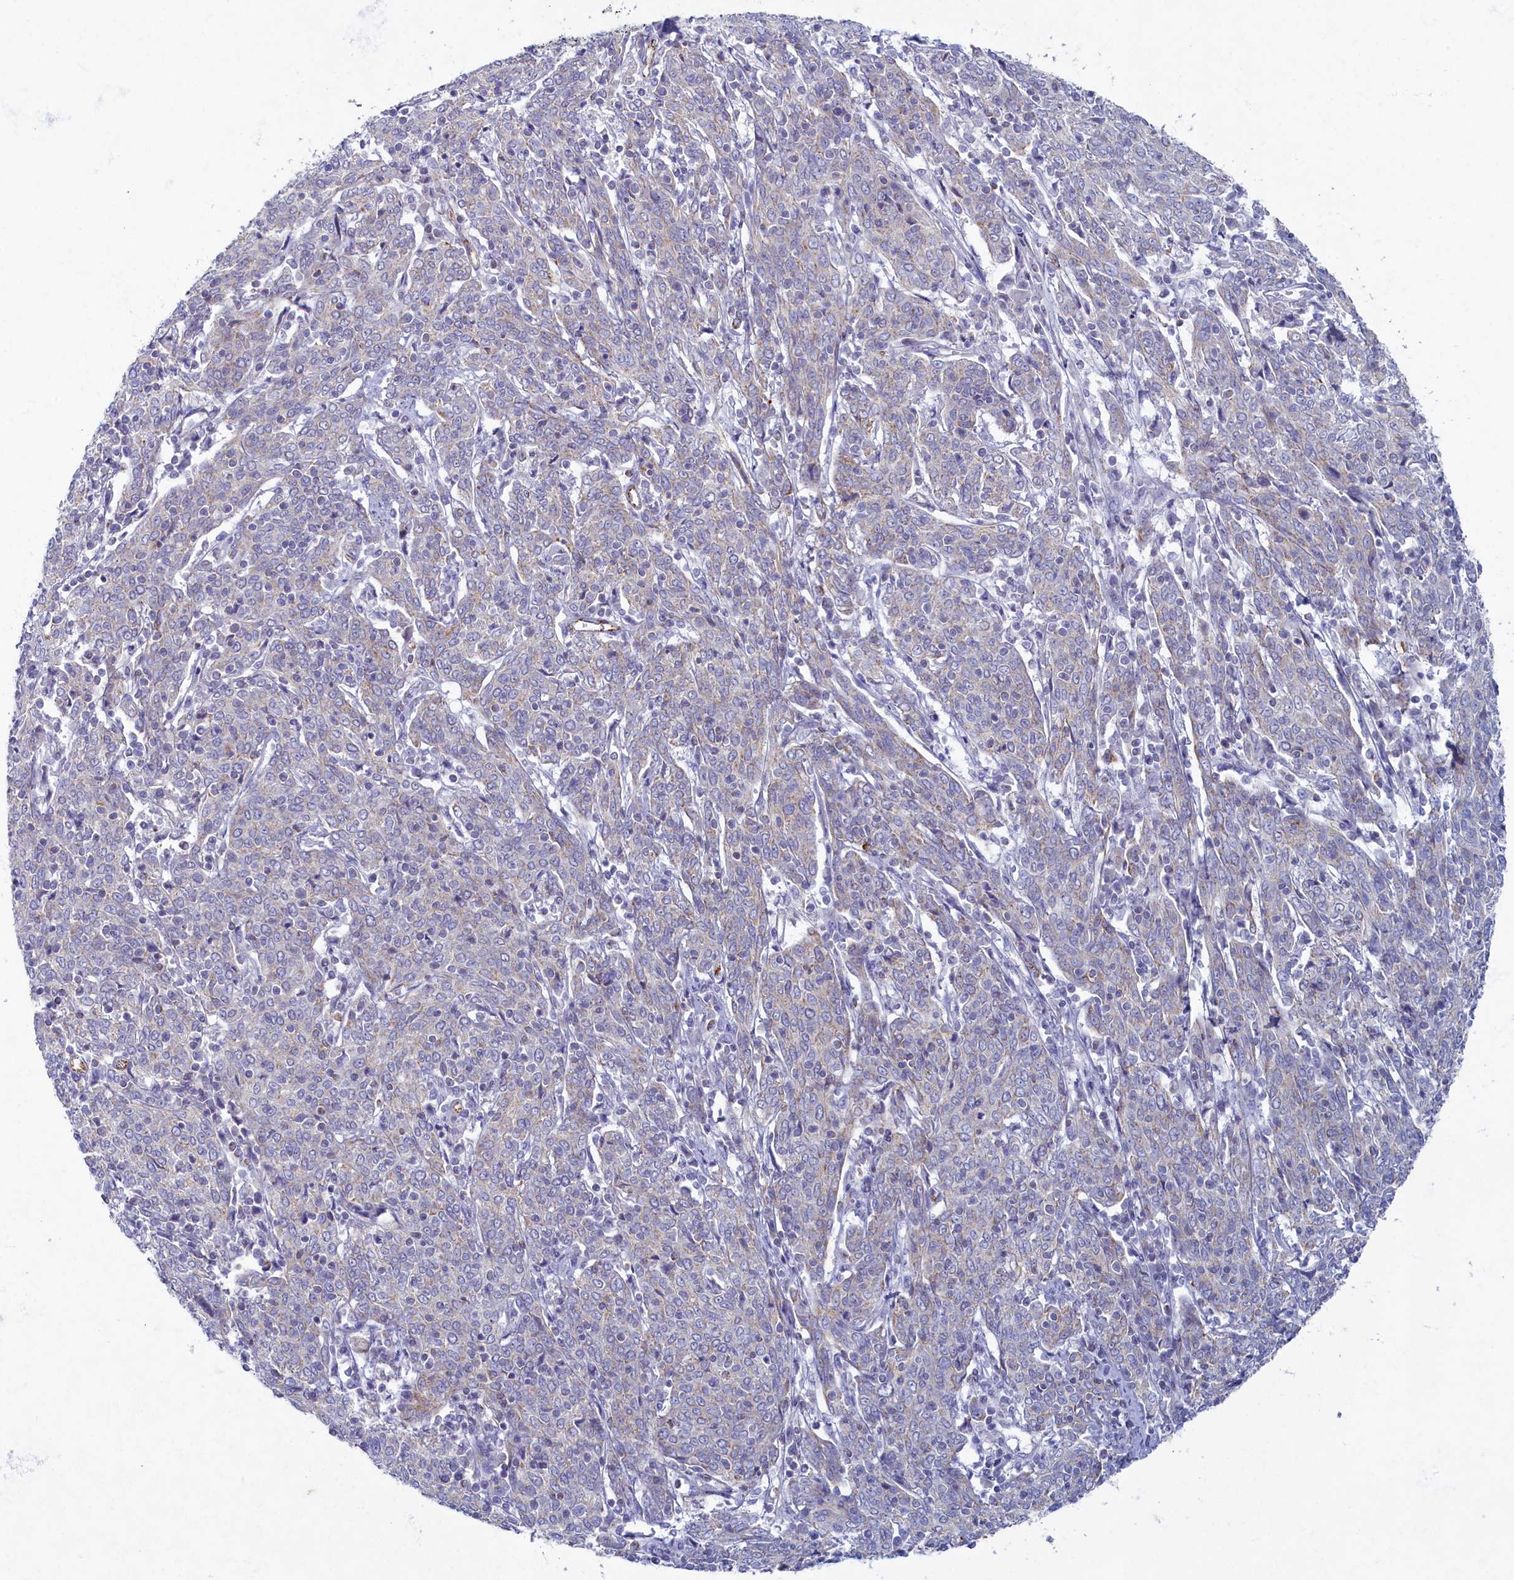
{"staining": {"intensity": "negative", "quantity": "none", "location": "none"}, "tissue": "cervical cancer", "cell_type": "Tumor cells", "image_type": "cancer", "snomed": [{"axis": "morphology", "description": "Squamous cell carcinoma, NOS"}, {"axis": "topography", "description": "Cervix"}], "caption": "Cervical cancer (squamous cell carcinoma) stained for a protein using immunohistochemistry (IHC) demonstrates no staining tumor cells.", "gene": "OCIAD2", "patient": {"sex": "female", "age": 67}}